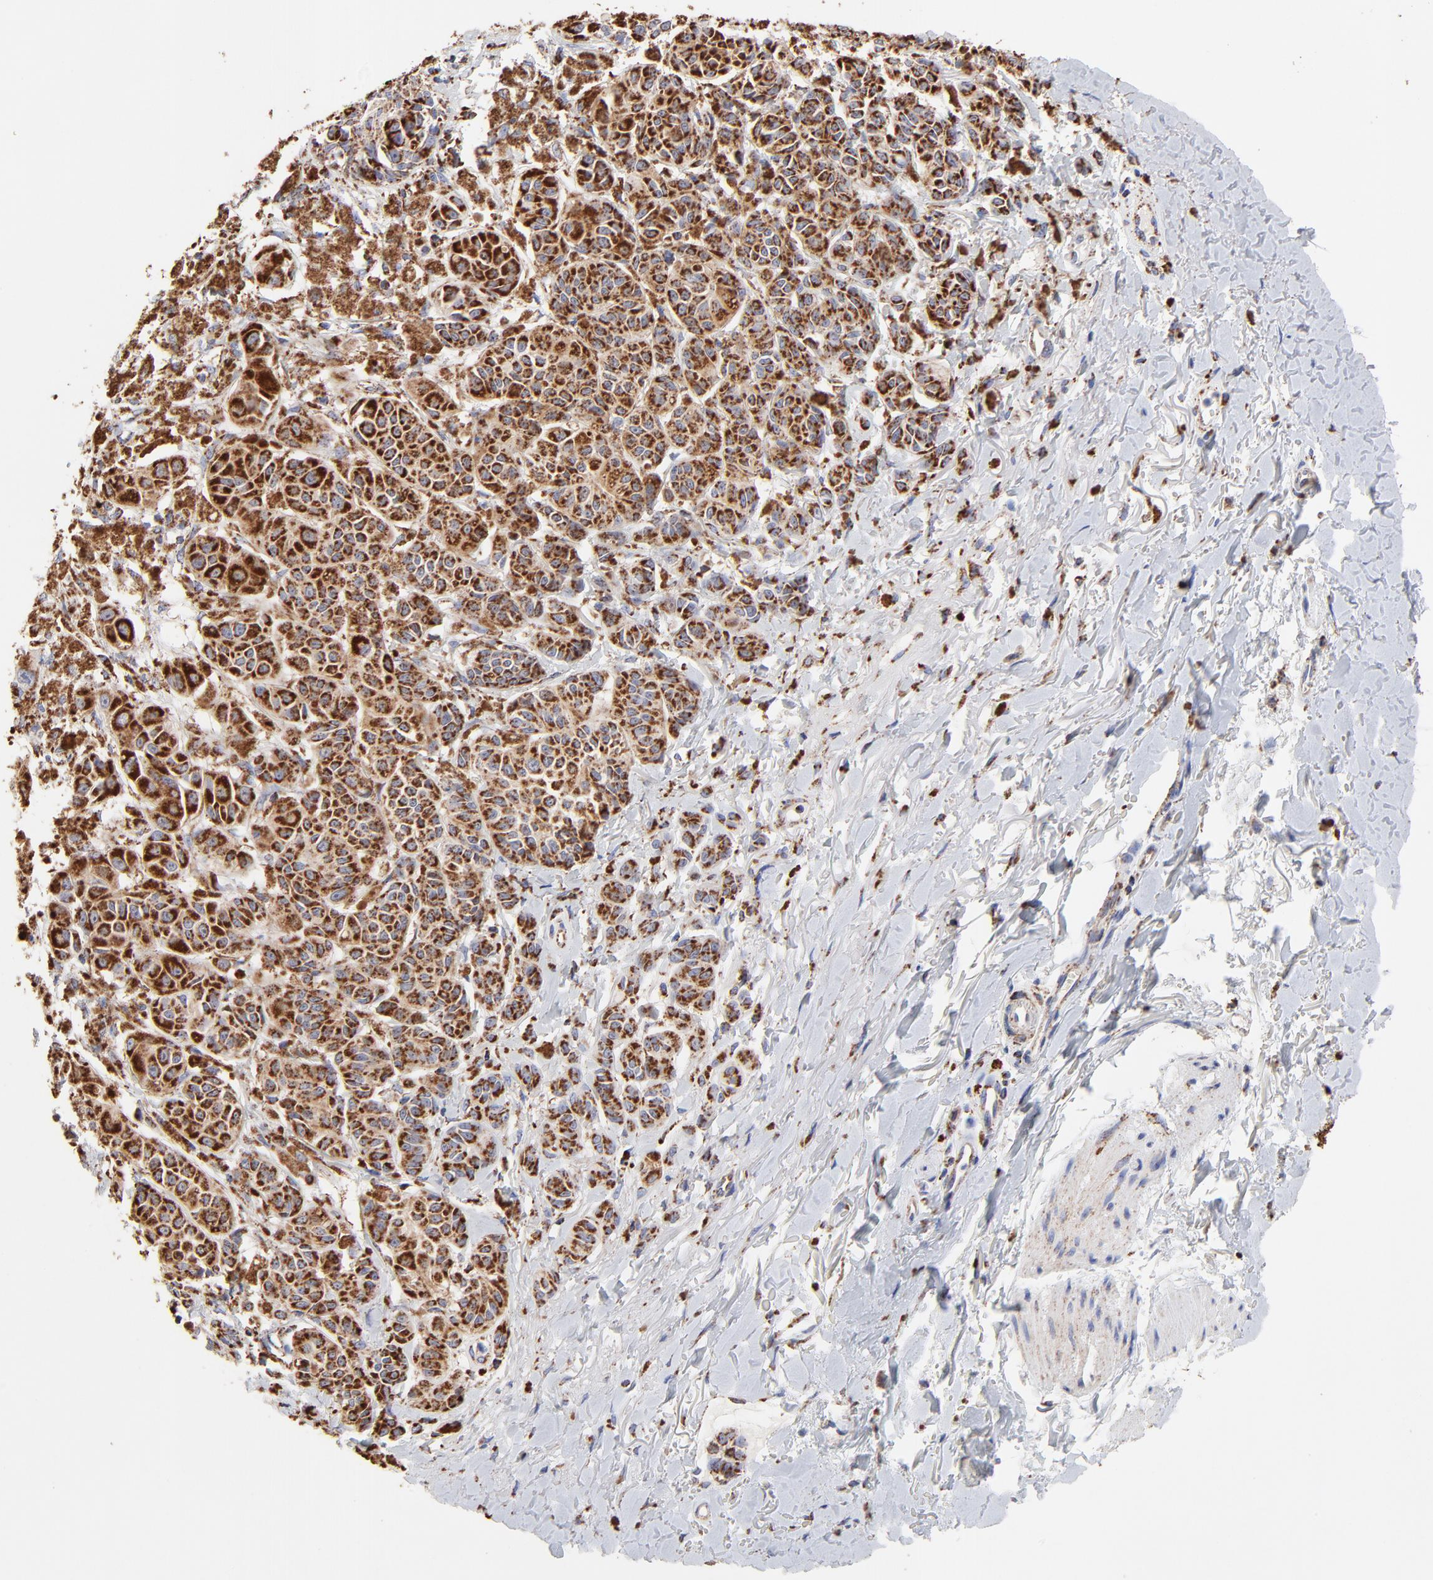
{"staining": {"intensity": "strong", "quantity": ">75%", "location": "cytoplasmic/membranous"}, "tissue": "melanoma", "cell_type": "Tumor cells", "image_type": "cancer", "snomed": [{"axis": "morphology", "description": "Malignant melanoma, NOS"}, {"axis": "topography", "description": "Skin"}], "caption": "Protein analysis of melanoma tissue displays strong cytoplasmic/membranous staining in about >75% of tumor cells.", "gene": "SSBP1", "patient": {"sex": "male", "age": 76}}